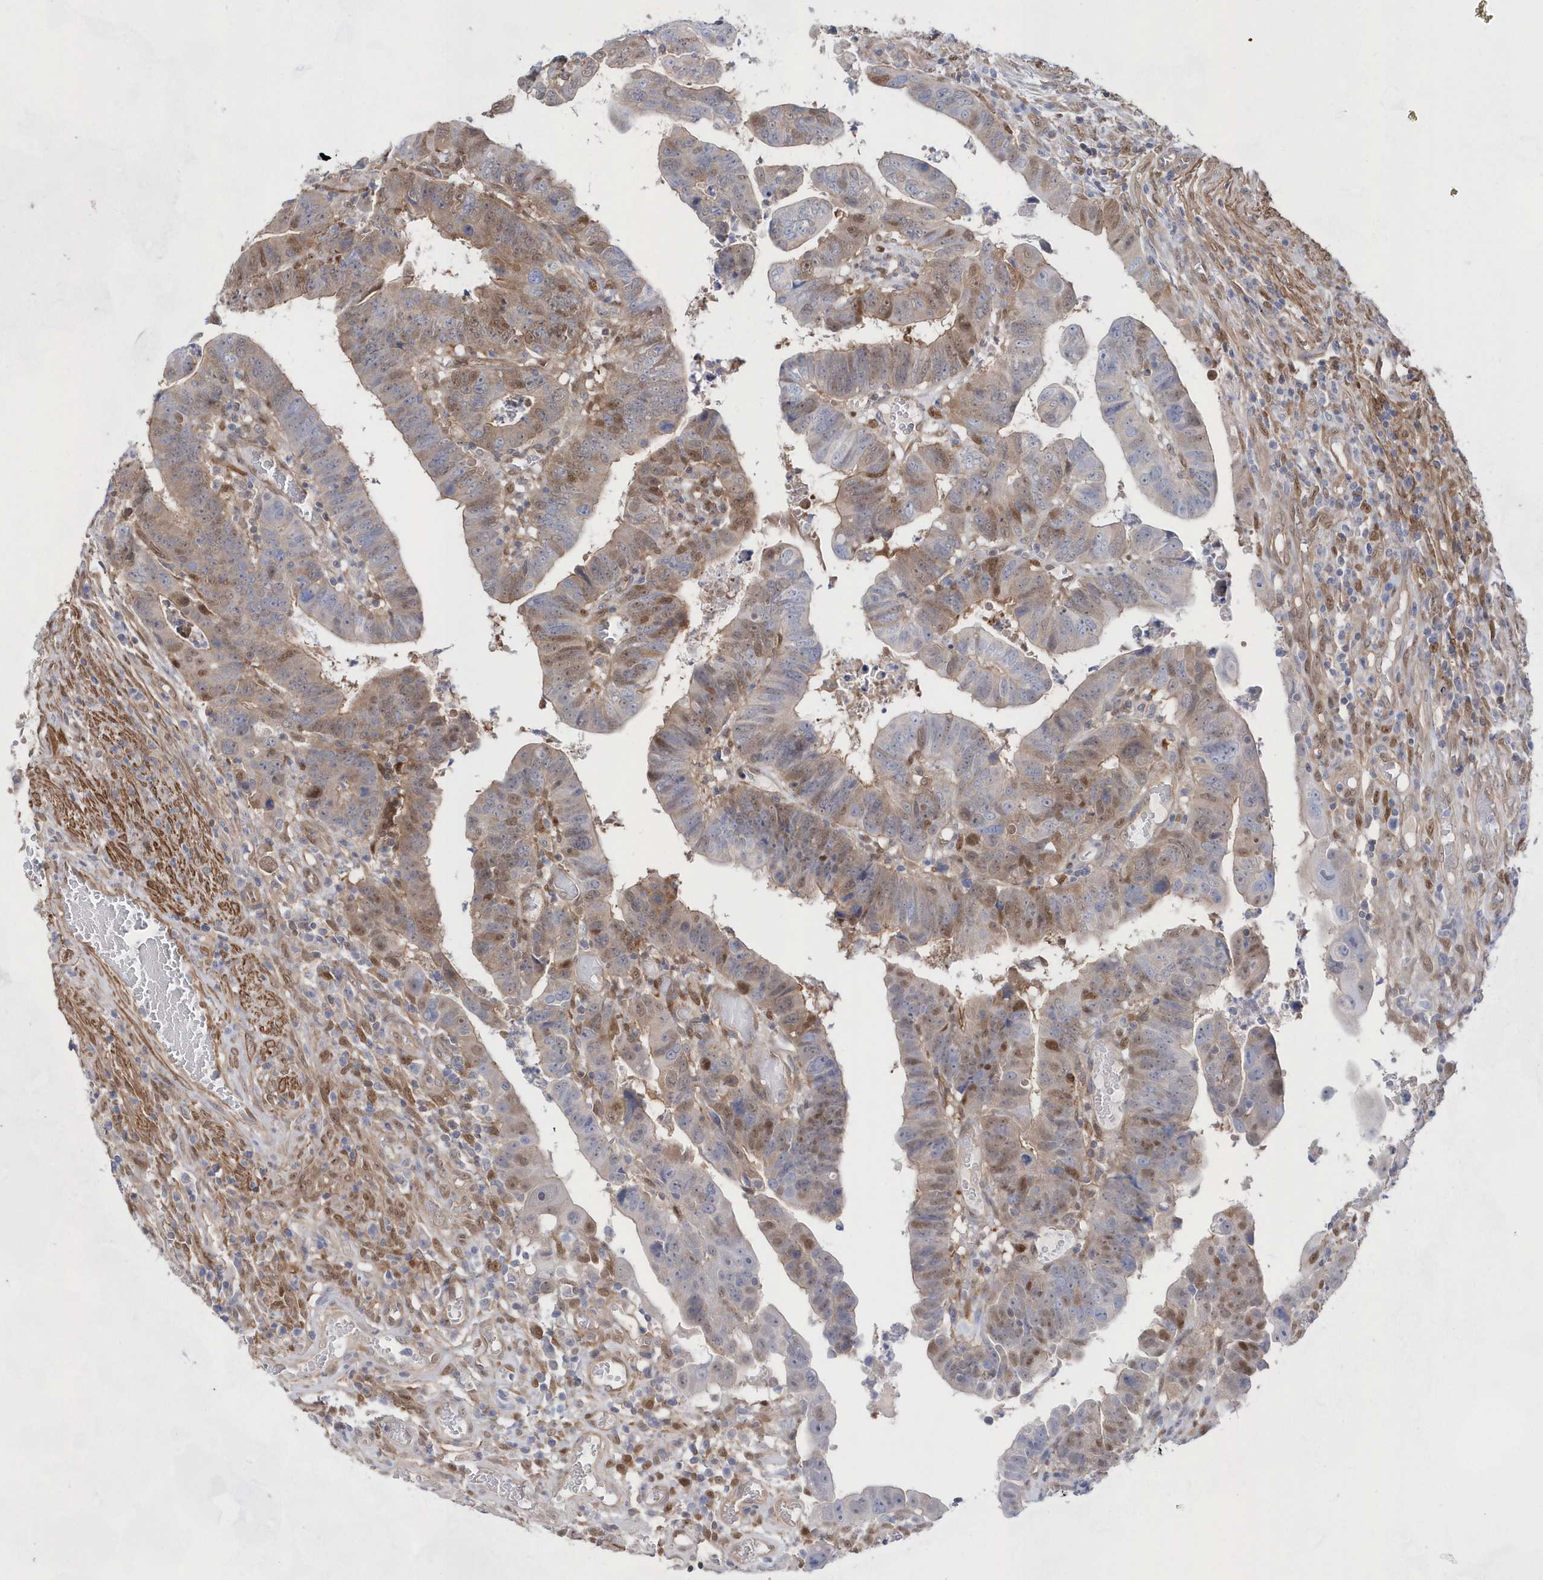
{"staining": {"intensity": "moderate", "quantity": "25%-75%", "location": "cytoplasmic/membranous,nuclear"}, "tissue": "colorectal cancer", "cell_type": "Tumor cells", "image_type": "cancer", "snomed": [{"axis": "morphology", "description": "Normal tissue, NOS"}, {"axis": "morphology", "description": "Adenocarcinoma, NOS"}, {"axis": "topography", "description": "Rectum"}], "caption": "Immunohistochemistry image of adenocarcinoma (colorectal) stained for a protein (brown), which shows medium levels of moderate cytoplasmic/membranous and nuclear expression in approximately 25%-75% of tumor cells.", "gene": "BDH2", "patient": {"sex": "female", "age": 65}}